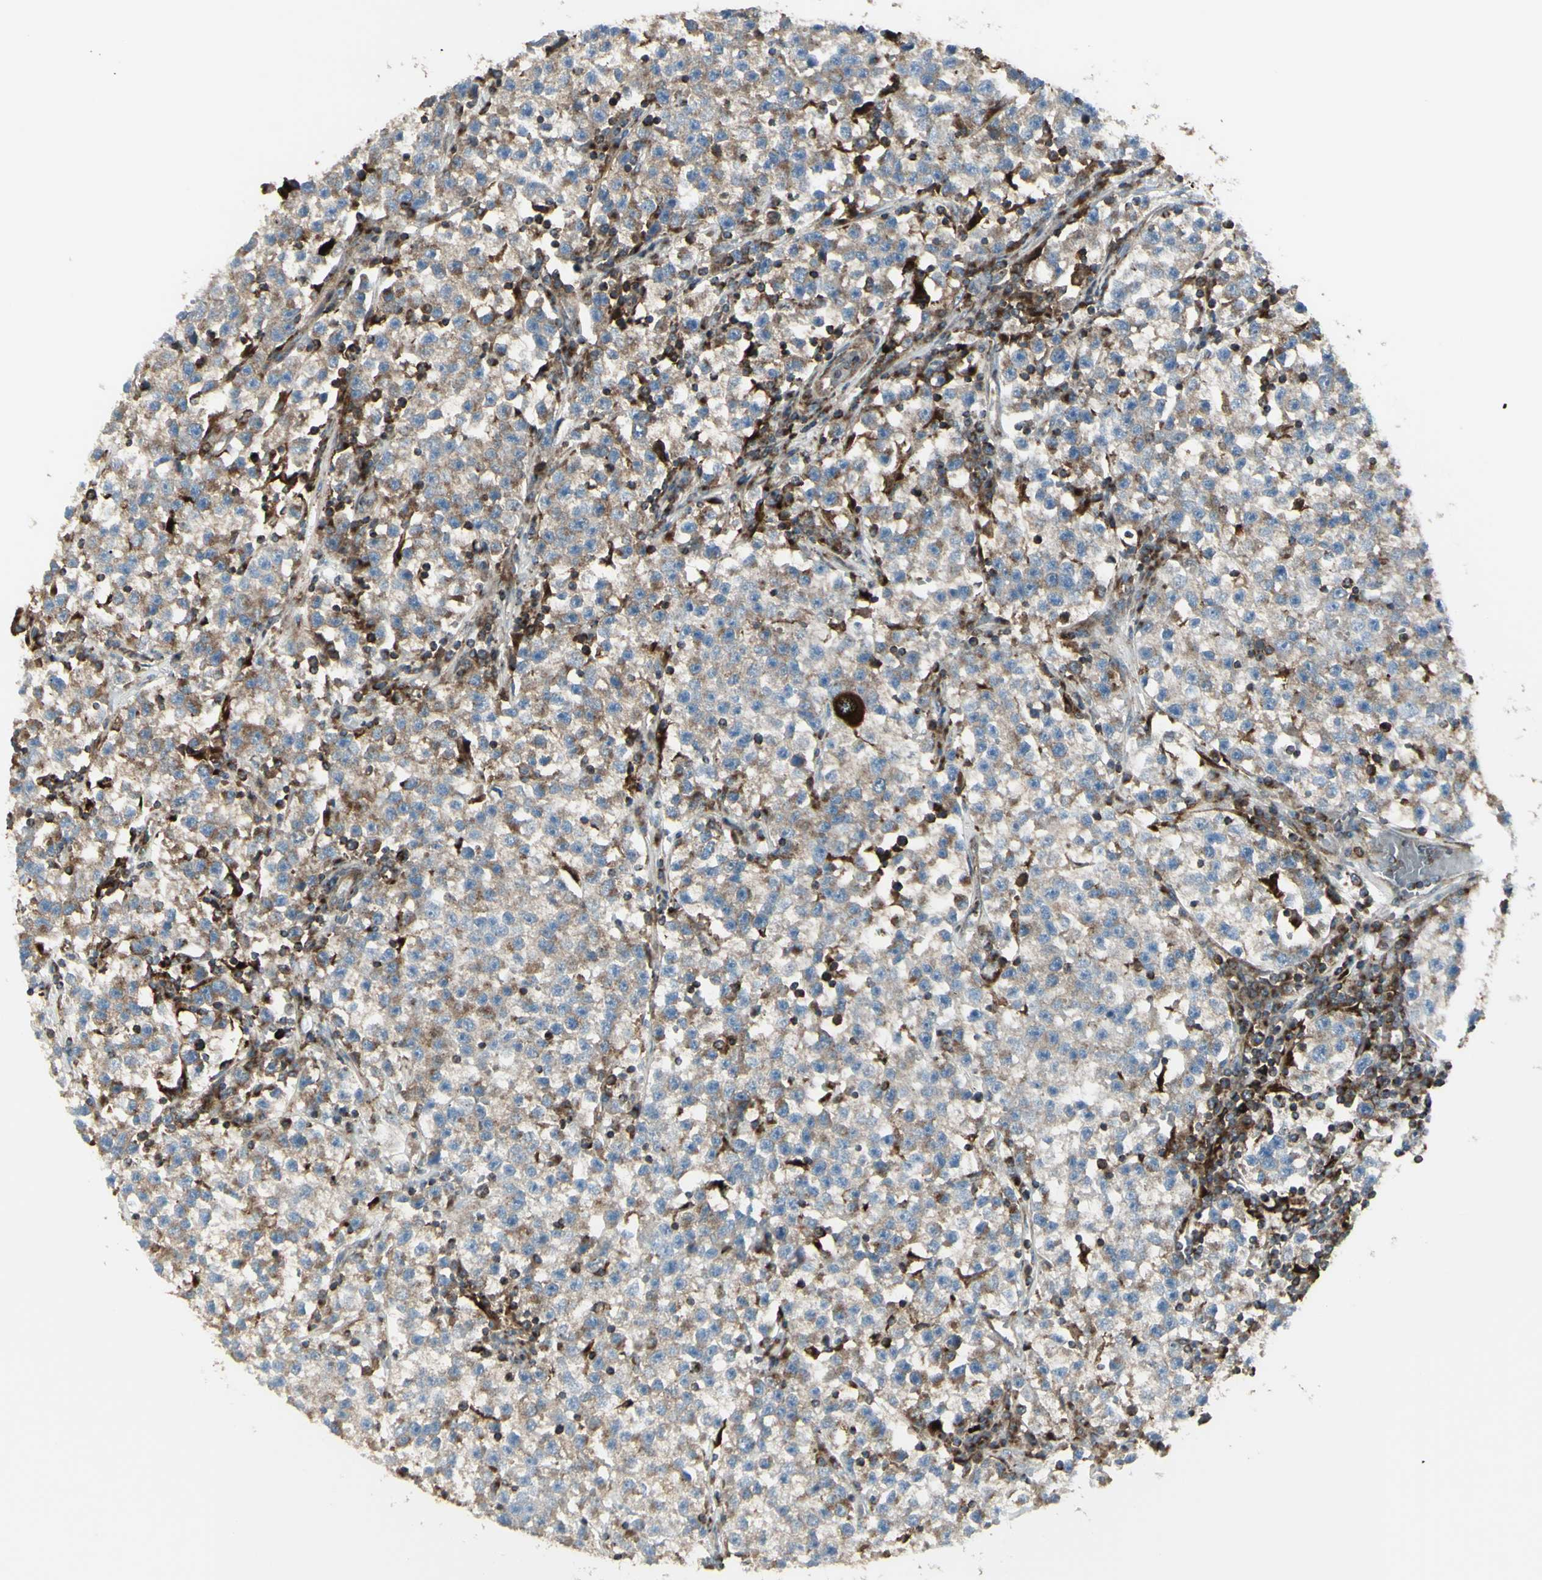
{"staining": {"intensity": "moderate", "quantity": ">75%", "location": "cytoplasmic/membranous"}, "tissue": "testis cancer", "cell_type": "Tumor cells", "image_type": "cancer", "snomed": [{"axis": "morphology", "description": "Seminoma, NOS"}, {"axis": "topography", "description": "Testis"}], "caption": "An immunohistochemistry photomicrograph of neoplastic tissue is shown. Protein staining in brown shows moderate cytoplasmic/membranous positivity in testis cancer within tumor cells. (DAB IHC with brightfield microscopy, high magnification).", "gene": "NAPA", "patient": {"sex": "male", "age": 22}}